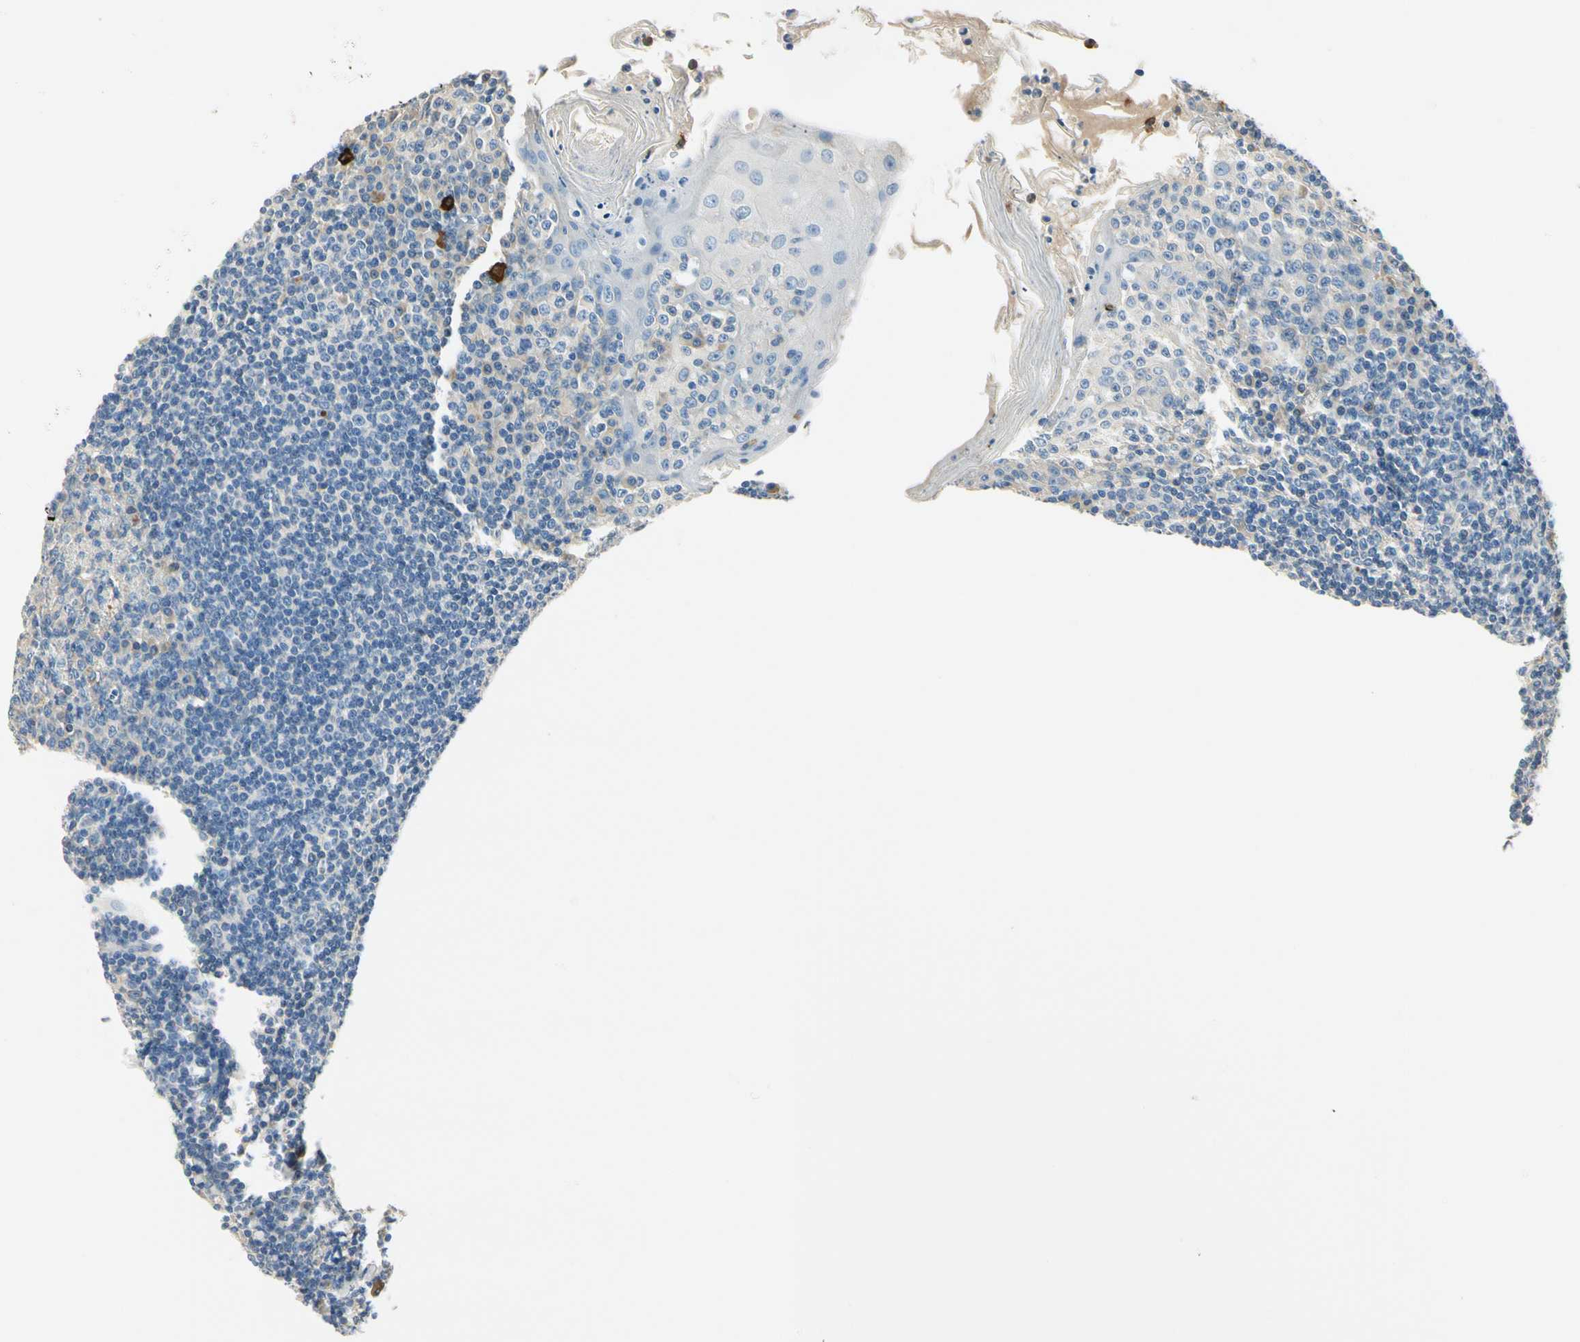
{"staining": {"intensity": "negative", "quantity": "none", "location": "none"}, "tissue": "tonsil", "cell_type": "Germinal center cells", "image_type": "normal", "snomed": [{"axis": "morphology", "description": "Normal tissue, NOS"}, {"axis": "topography", "description": "Tonsil"}], "caption": "High power microscopy histopathology image of an immunohistochemistry micrograph of unremarkable tonsil, revealing no significant positivity in germinal center cells.", "gene": "TGFBR3", "patient": {"sex": "male", "age": 31}}